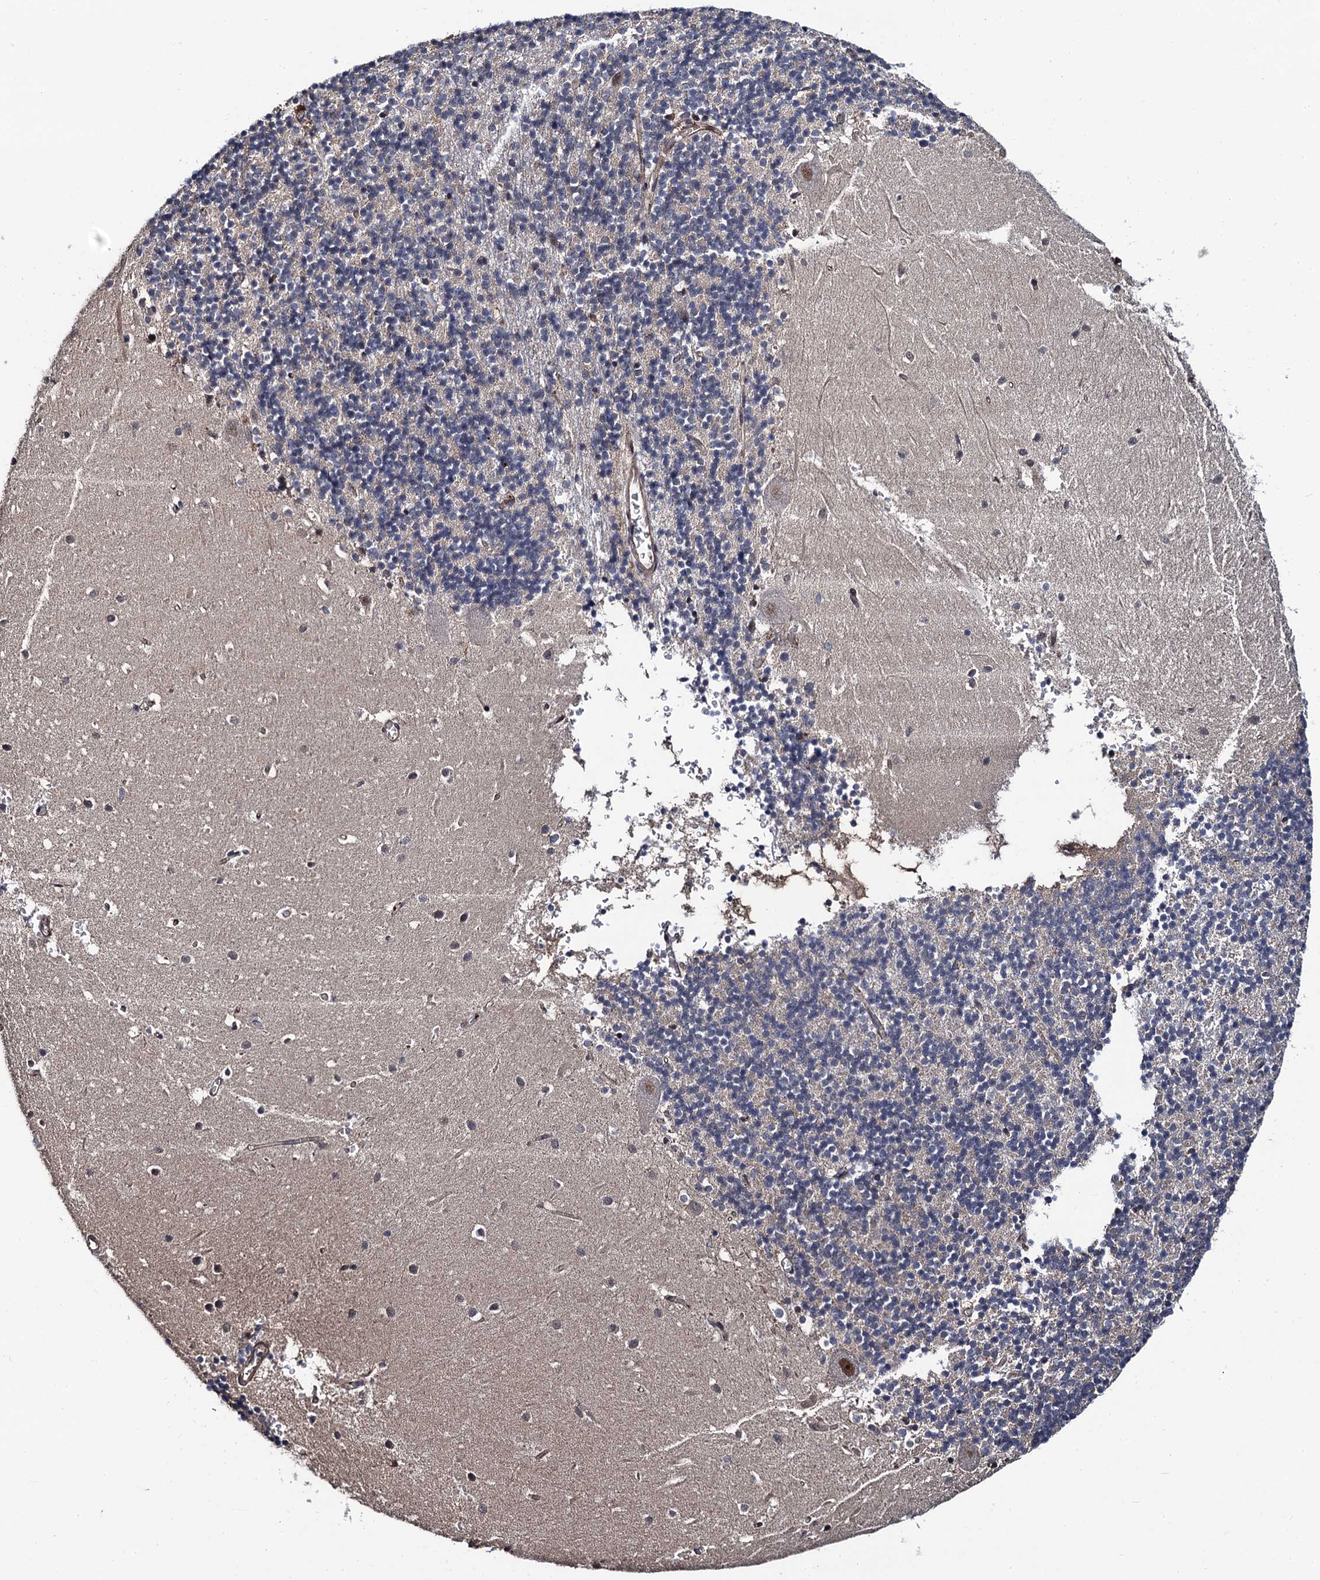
{"staining": {"intensity": "negative", "quantity": "none", "location": "none"}, "tissue": "cerebellum", "cell_type": "Cells in granular layer", "image_type": "normal", "snomed": [{"axis": "morphology", "description": "Normal tissue, NOS"}, {"axis": "topography", "description": "Cerebellum"}], "caption": "An immunohistochemistry image of benign cerebellum is shown. There is no staining in cells in granular layer of cerebellum. (Stains: DAB immunohistochemistry (IHC) with hematoxylin counter stain, Microscopy: brightfield microscopy at high magnification).", "gene": "CDC23", "patient": {"sex": "male", "age": 54}}